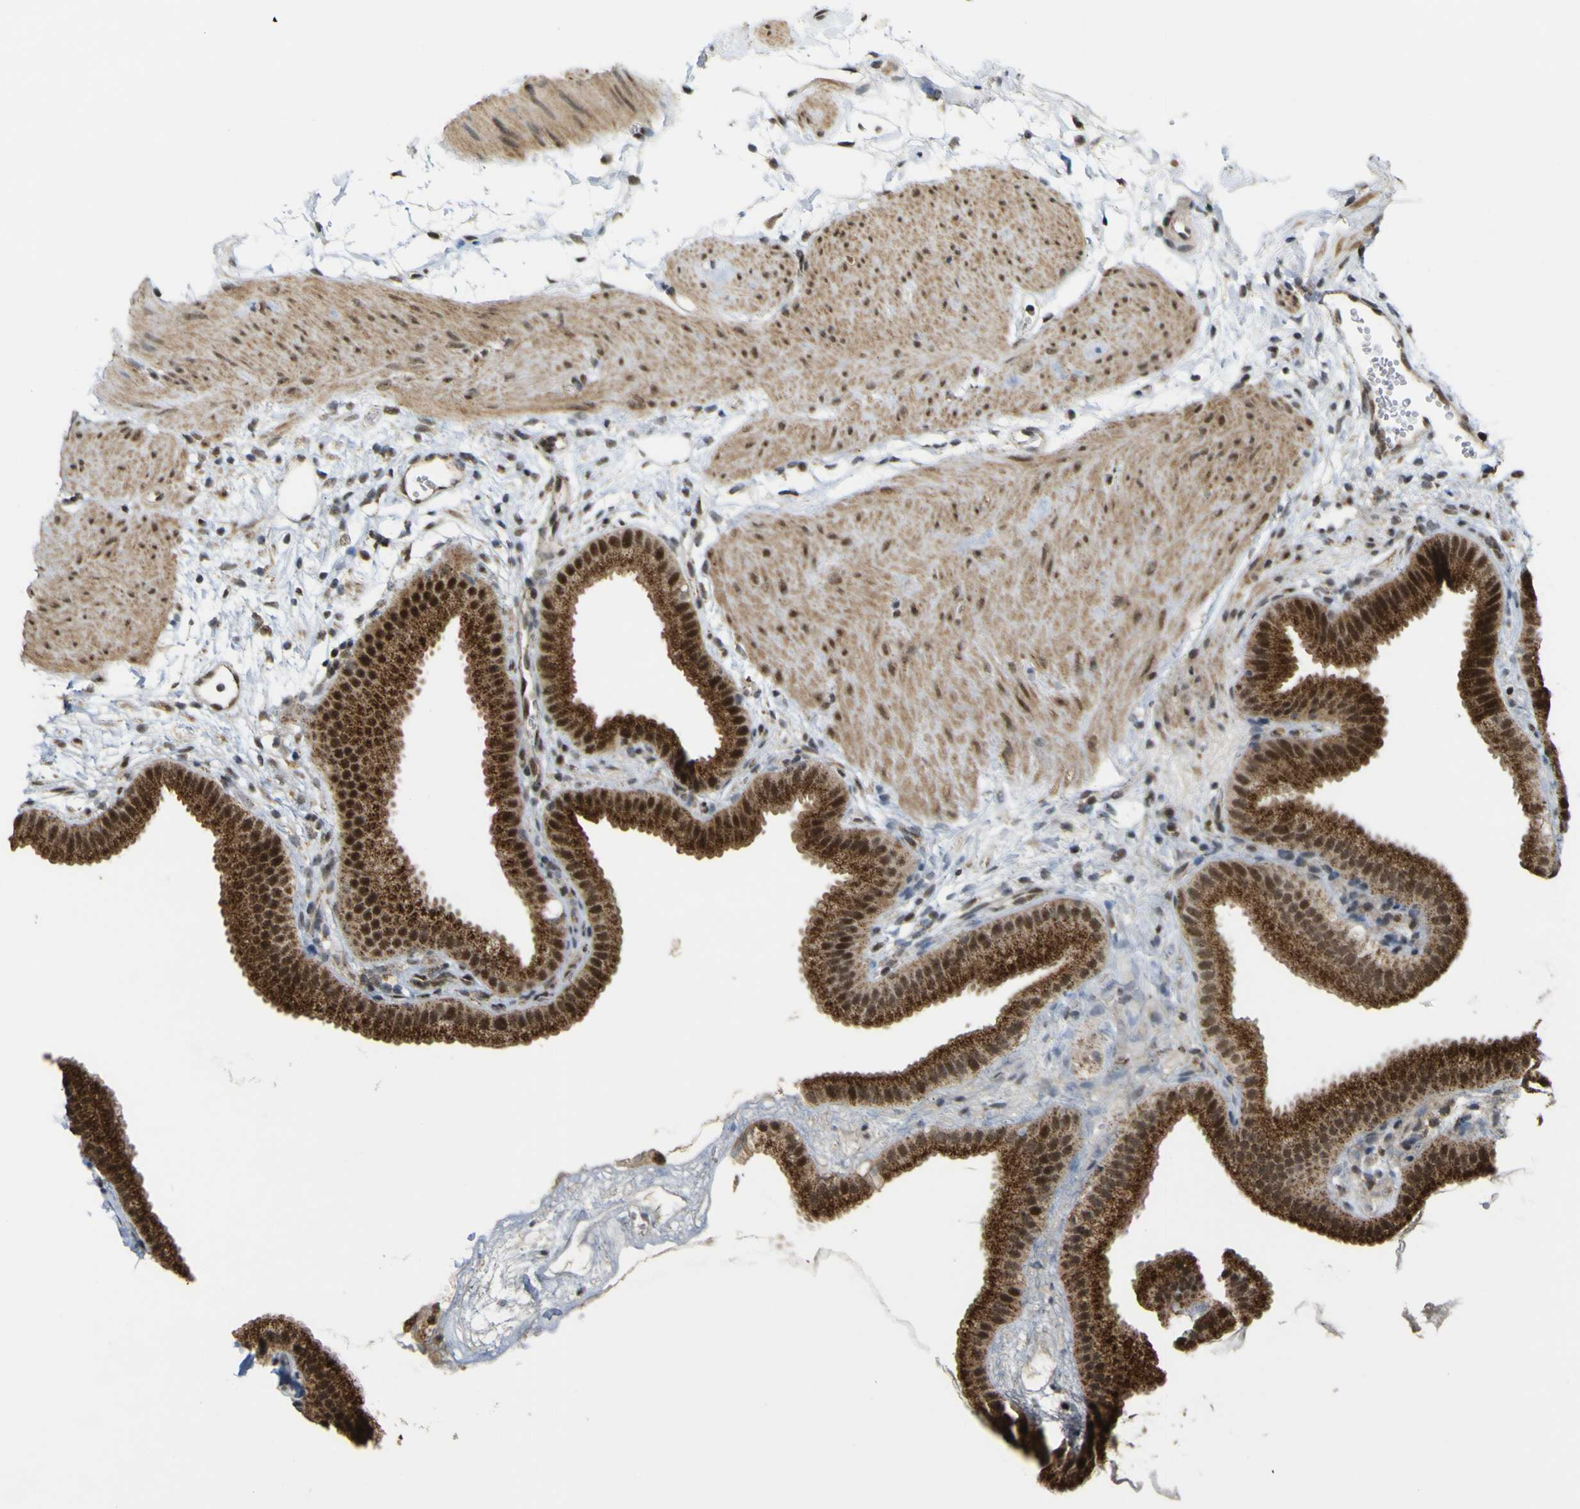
{"staining": {"intensity": "strong", "quantity": ">75%", "location": "cytoplasmic/membranous,nuclear"}, "tissue": "gallbladder", "cell_type": "Glandular cells", "image_type": "normal", "snomed": [{"axis": "morphology", "description": "Normal tissue, NOS"}, {"axis": "topography", "description": "Gallbladder"}], "caption": "Gallbladder stained with a brown dye displays strong cytoplasmic/membranous,nuclear positive expression in approximately >75% of glandular cells.", "gene": "ACBD5", "patient": {"sex": "female", "age": 64}}